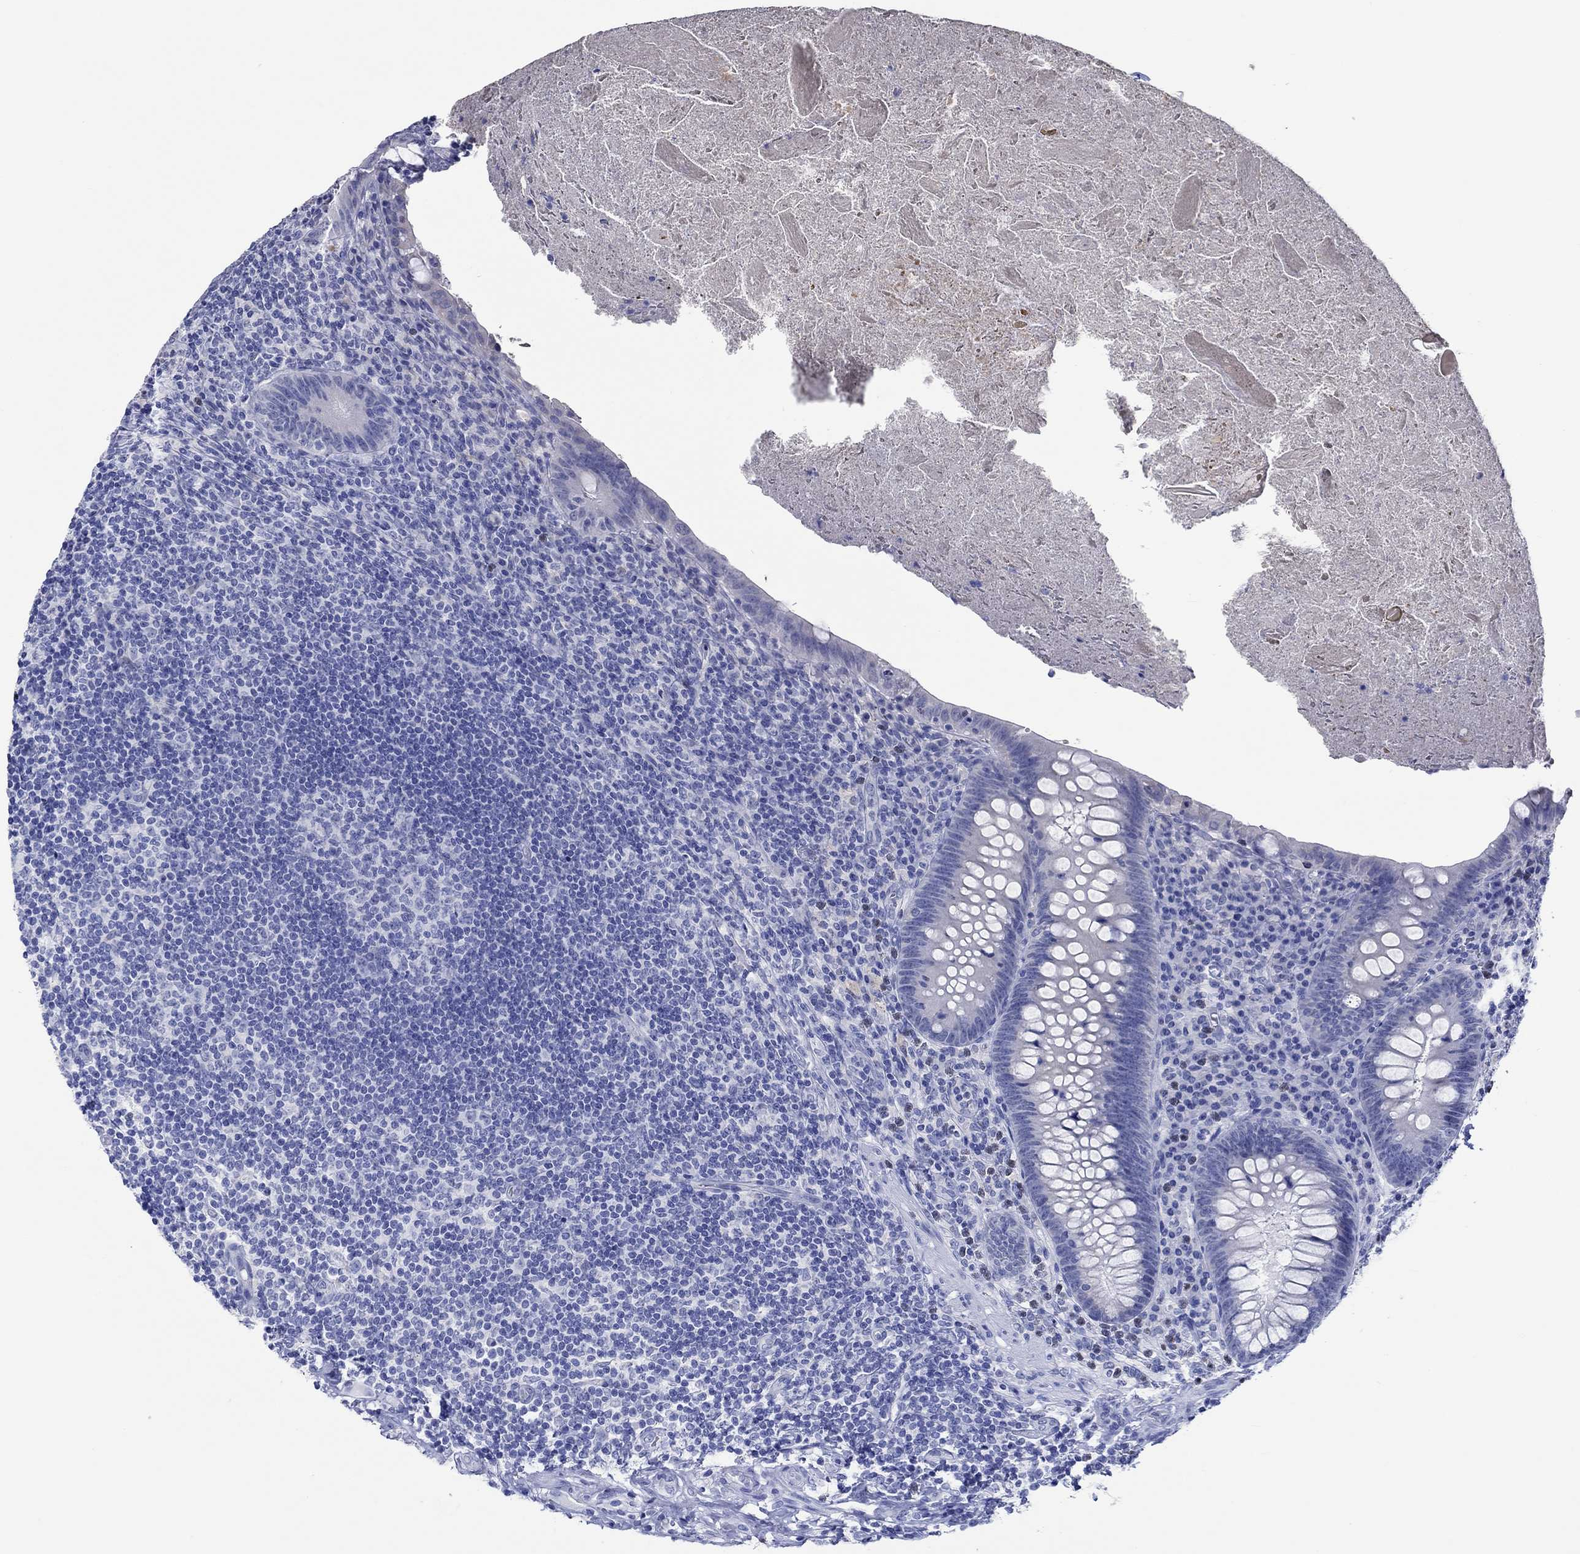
{"staining": {"intensity": "negative", "quantity": "none", "location": "none"}, "tissue": "appendix", "cell_type": "Glandular cells", "image_type": "normal", "snomed": [{"axis": "morphology", "description": "Normal tissue, NOS"}, {"axis": "topography", "description": "Appendix"}], "caption": "An immunohistochemistry (IHC) histopathology image of benign appendix is shown. There is no staining in glandular cells of appendix. Nuclei are stained in blue.", "gene": "KLHL35", "patient": {"sex": "male", "age": 47}}